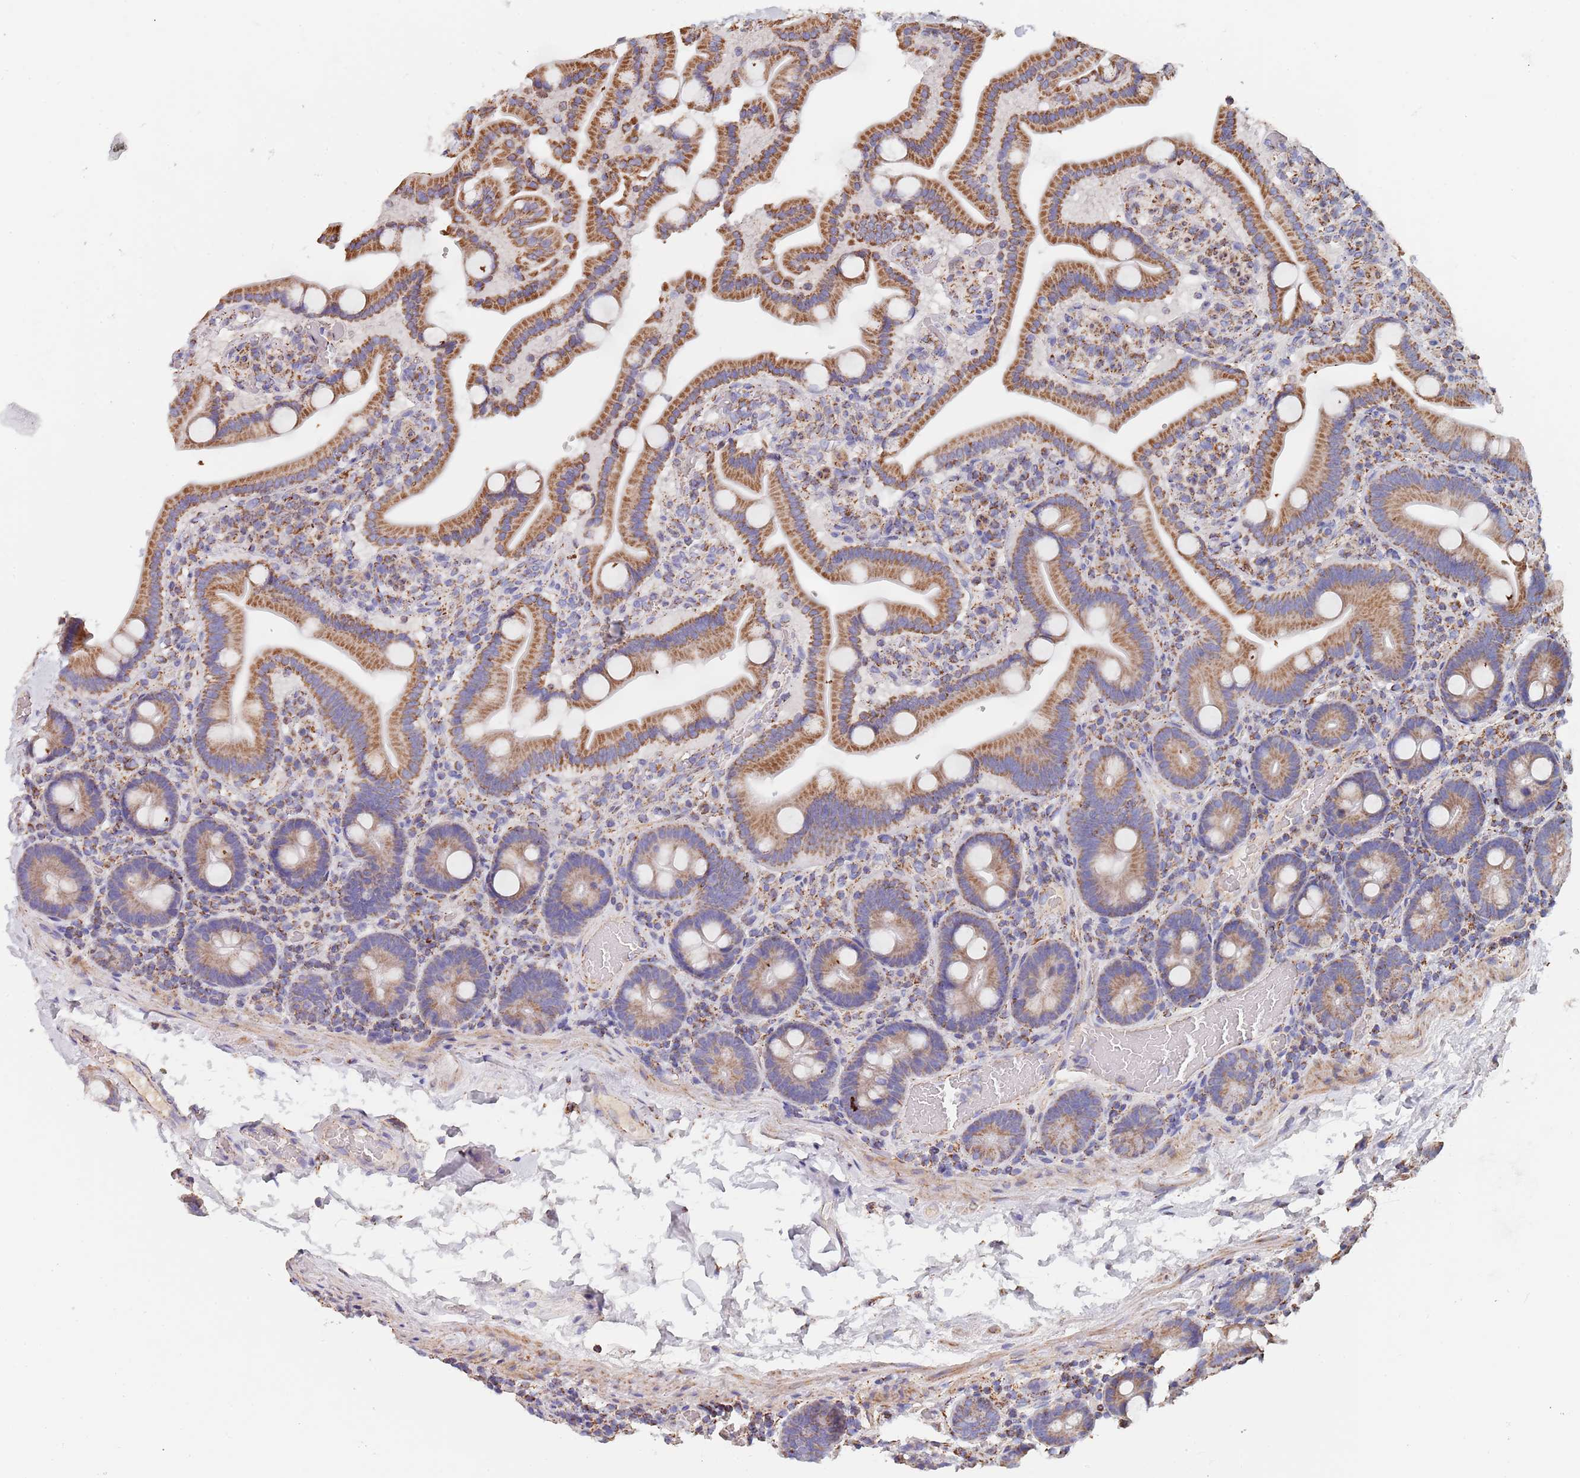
{"staining": {"intensity": "strong", "quantity": ">75%", "location": "cytoplasmic/membranous"}, "tissue": "duodenum", "cell_type": "Glandular cells", "image_type": "normal", "snomed": [{"axis": "morphology", "description": "Normal tissue, NOS"}, {"axis": "topography", "description": "Duodenum"}], "caption": "This is a histology image of IHC staining of benign duodenum, which shows strong positivity in the cytoplasmic/membranous of glandular cells.", "gene": "PGP", "patient": {"sex": "male", "age": 55}}